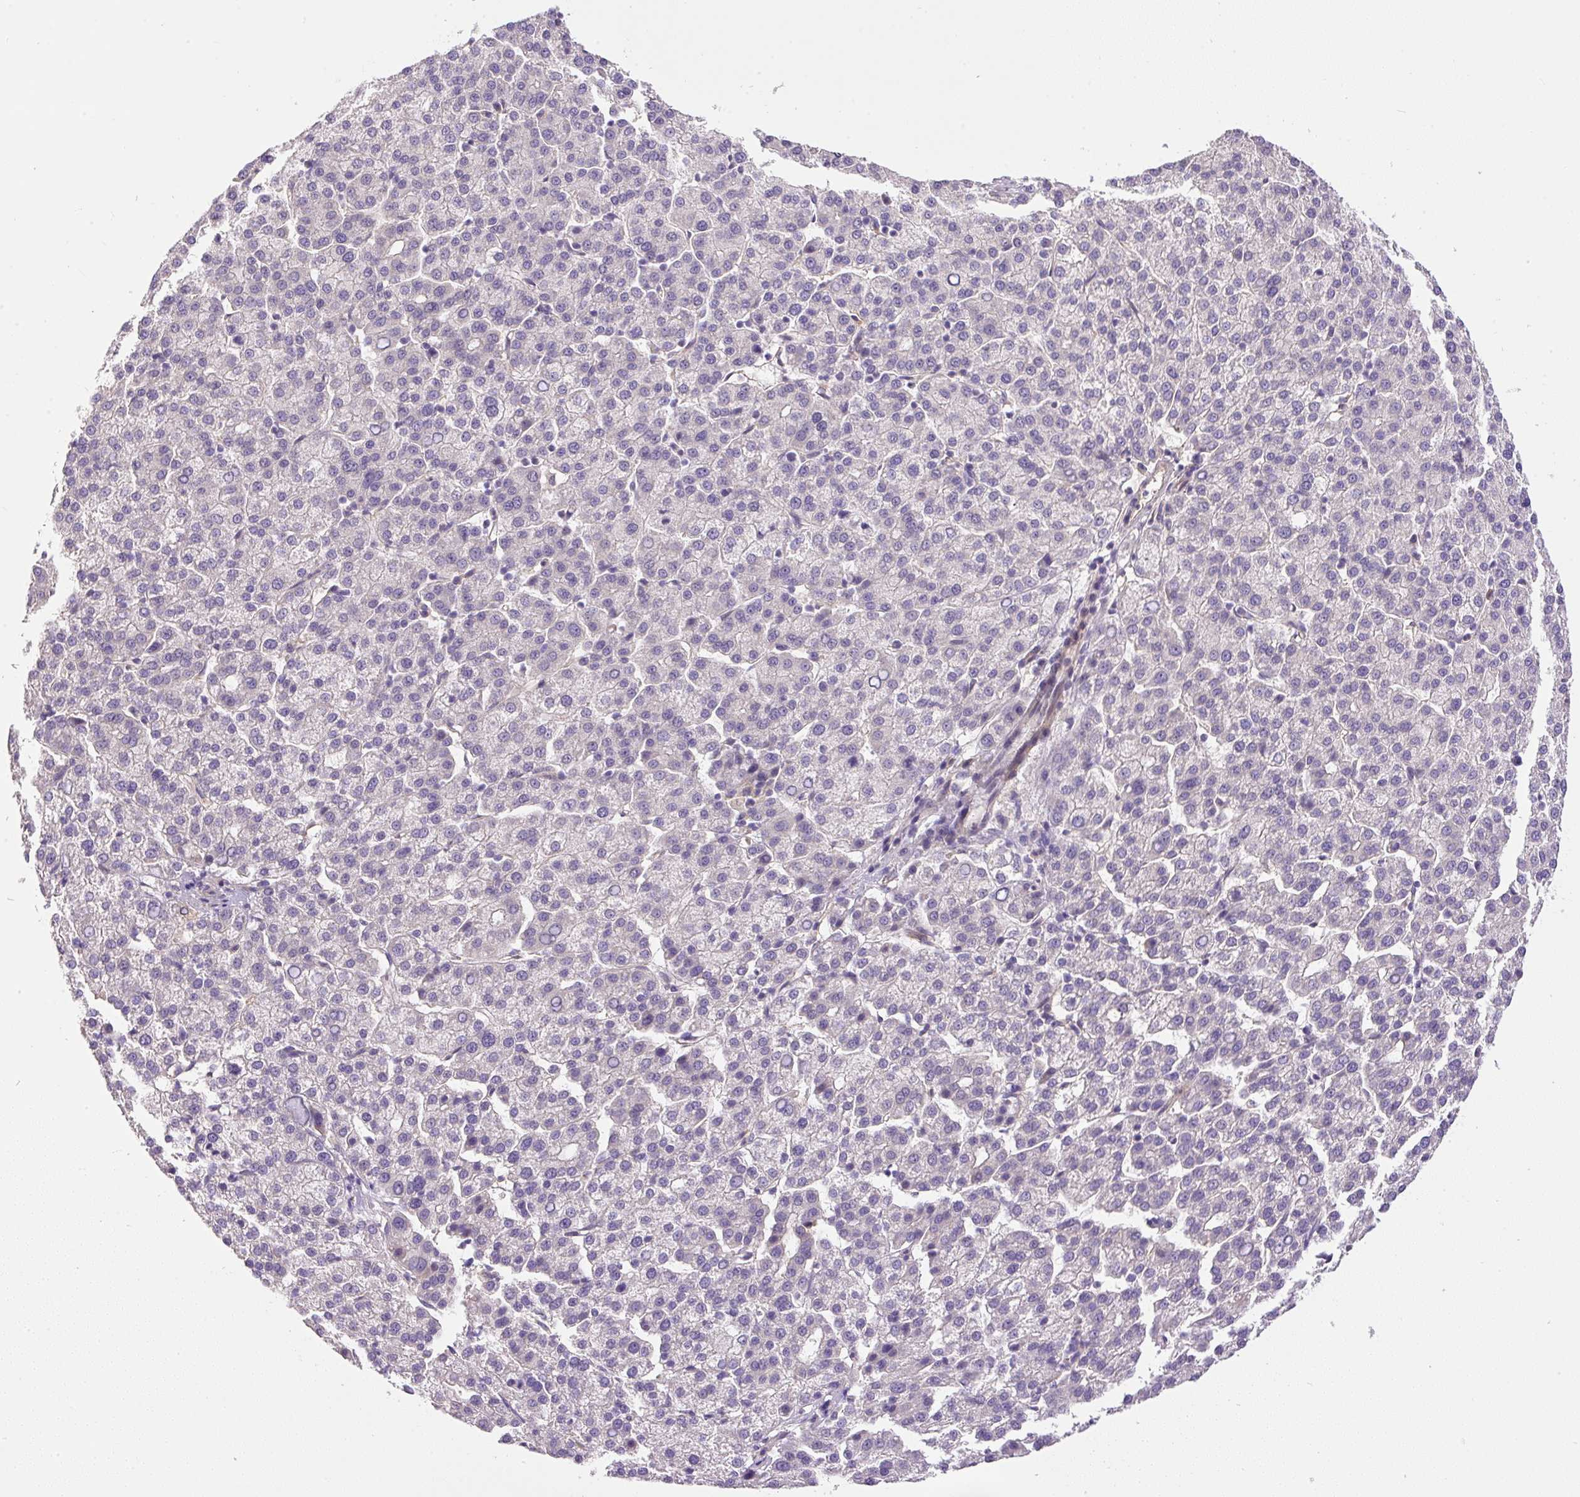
{"staining": {"intensity": "negative", "quantity": "none", "location": "none"}, "tissue": "liver cancer", "cell_type": "Tumor cells", "image_type": "cancer", "snomed": [{"axis": "morphology", "description": "Carcinoma, Hepatocellular, NOS"}, {"axis": "topography", "description": "Liver"}], "caption": "IHC histopathology image of neoplastic tissue: human hepatocellular carcinoma (liver) stained with DAB shows no significant protein staining in tumor cells.", "gene": "DAPK1", "patient": {"sex": "female", "age": 58}}